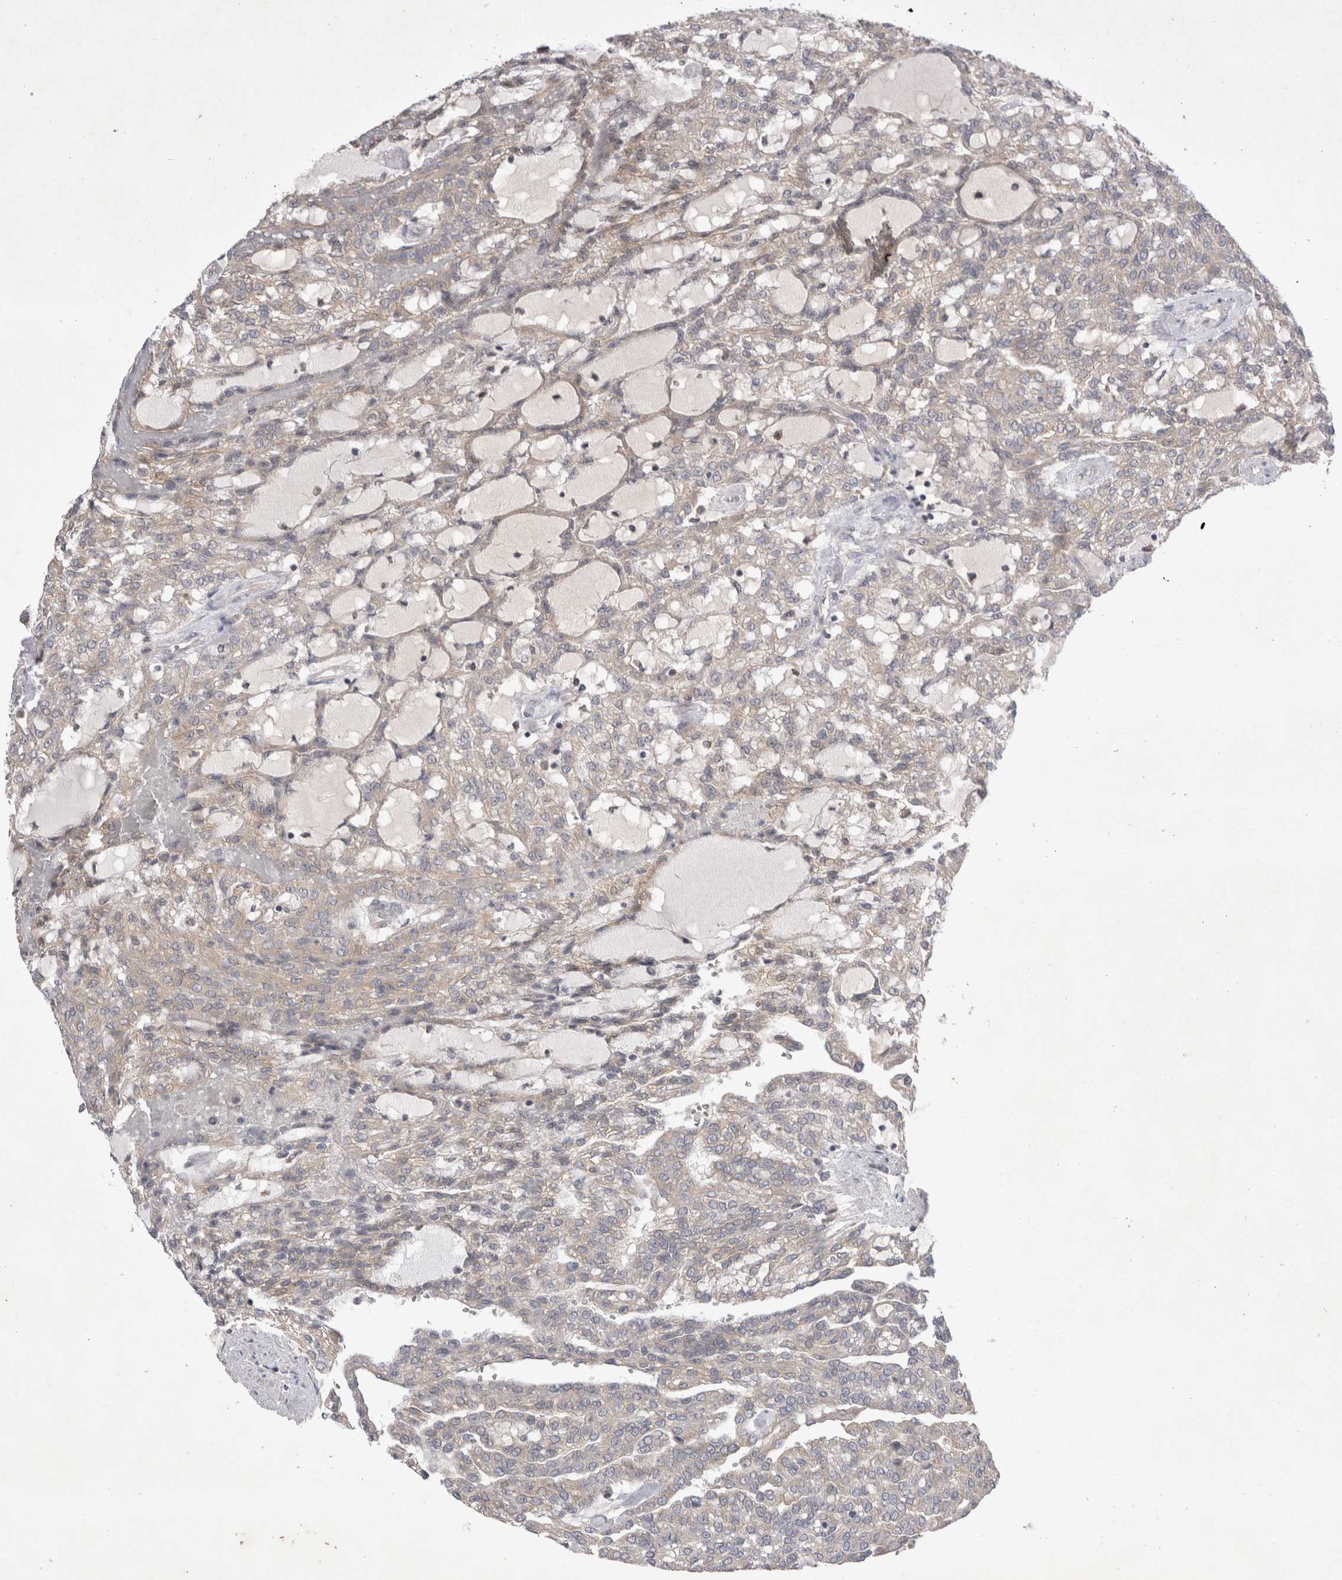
{"staining": {"intensity": "negative", "quantity": "none", "location": "none"}, "tissue": "renal cancer", "cell_type": "Tumor cells", "image_type": "cancer", "snomed": [{"axis": "morphology", "description": "Adenocarcinoma, NOS"}, {"axis": "topography", "description": "Kidney"}], "caption": "An immunohistochemistry micrograph of renal cancer (adenocarcinoma) is shown. There is no staining in tumor cells of renal cancer (adenocarcinoma).", "gene": "SRD5A3", "patient": {"sex": "male", "age": 63}}